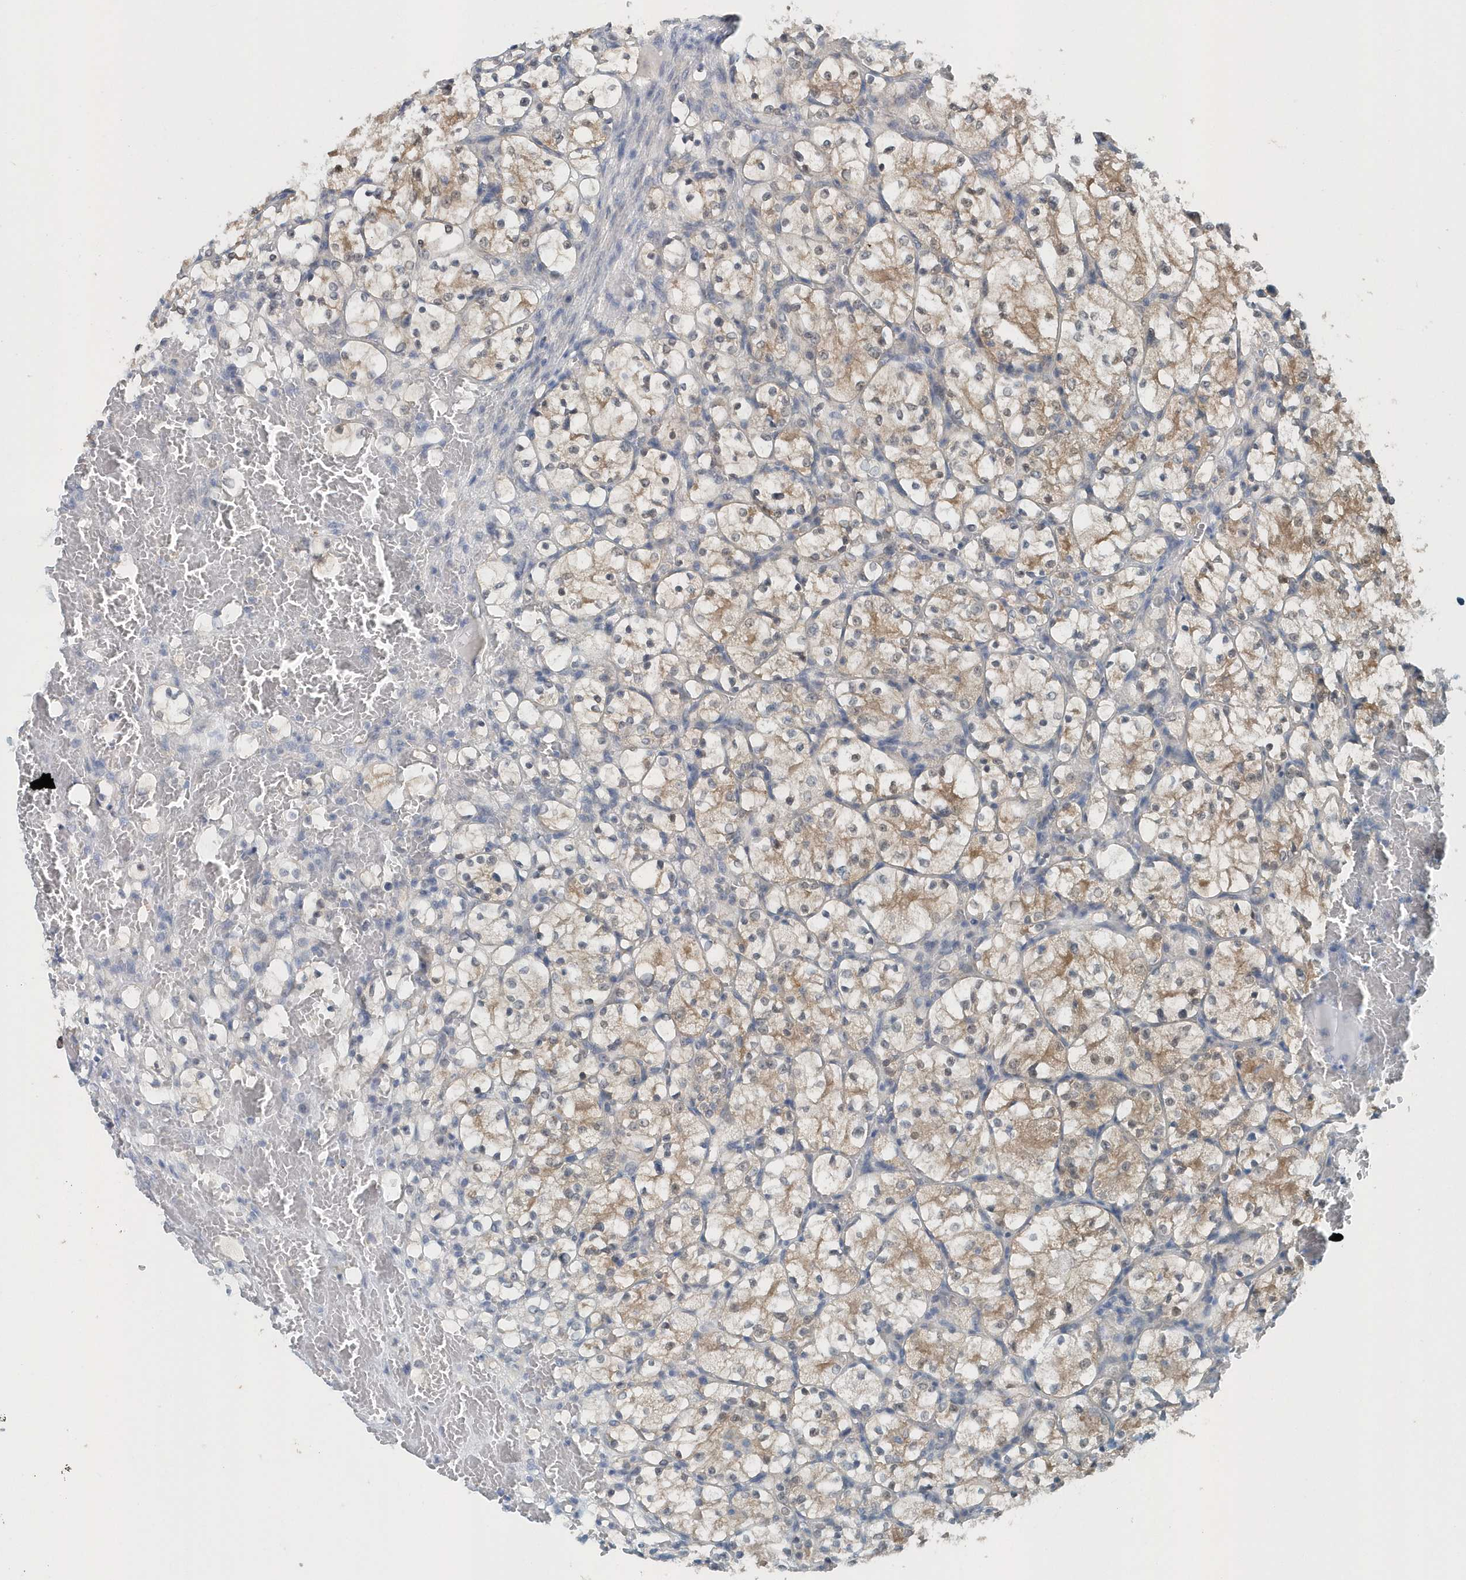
{"staining": {"intensity": "weak", "quantity": "25%-75%", "location": "cytoplasmic/membranous"}, "tissue": "renal cancer", "cell_type": "Tumor cells", "image_type": "cancer", "snomed": [{"axis": "morphology", "description": "Adenocarcinoma, NOS"}, {"axis": "topography", "description": "Kidney"}], "caption": "Approximately 25%-75% of tumor cells in human renal adenocarcinoma exhibit weak cytoplasmic/membranous protein expression as visualized by brown immunohistochemical staining.", "gene": "PFN2", "patient": {"sex": "female", "age": 69}}